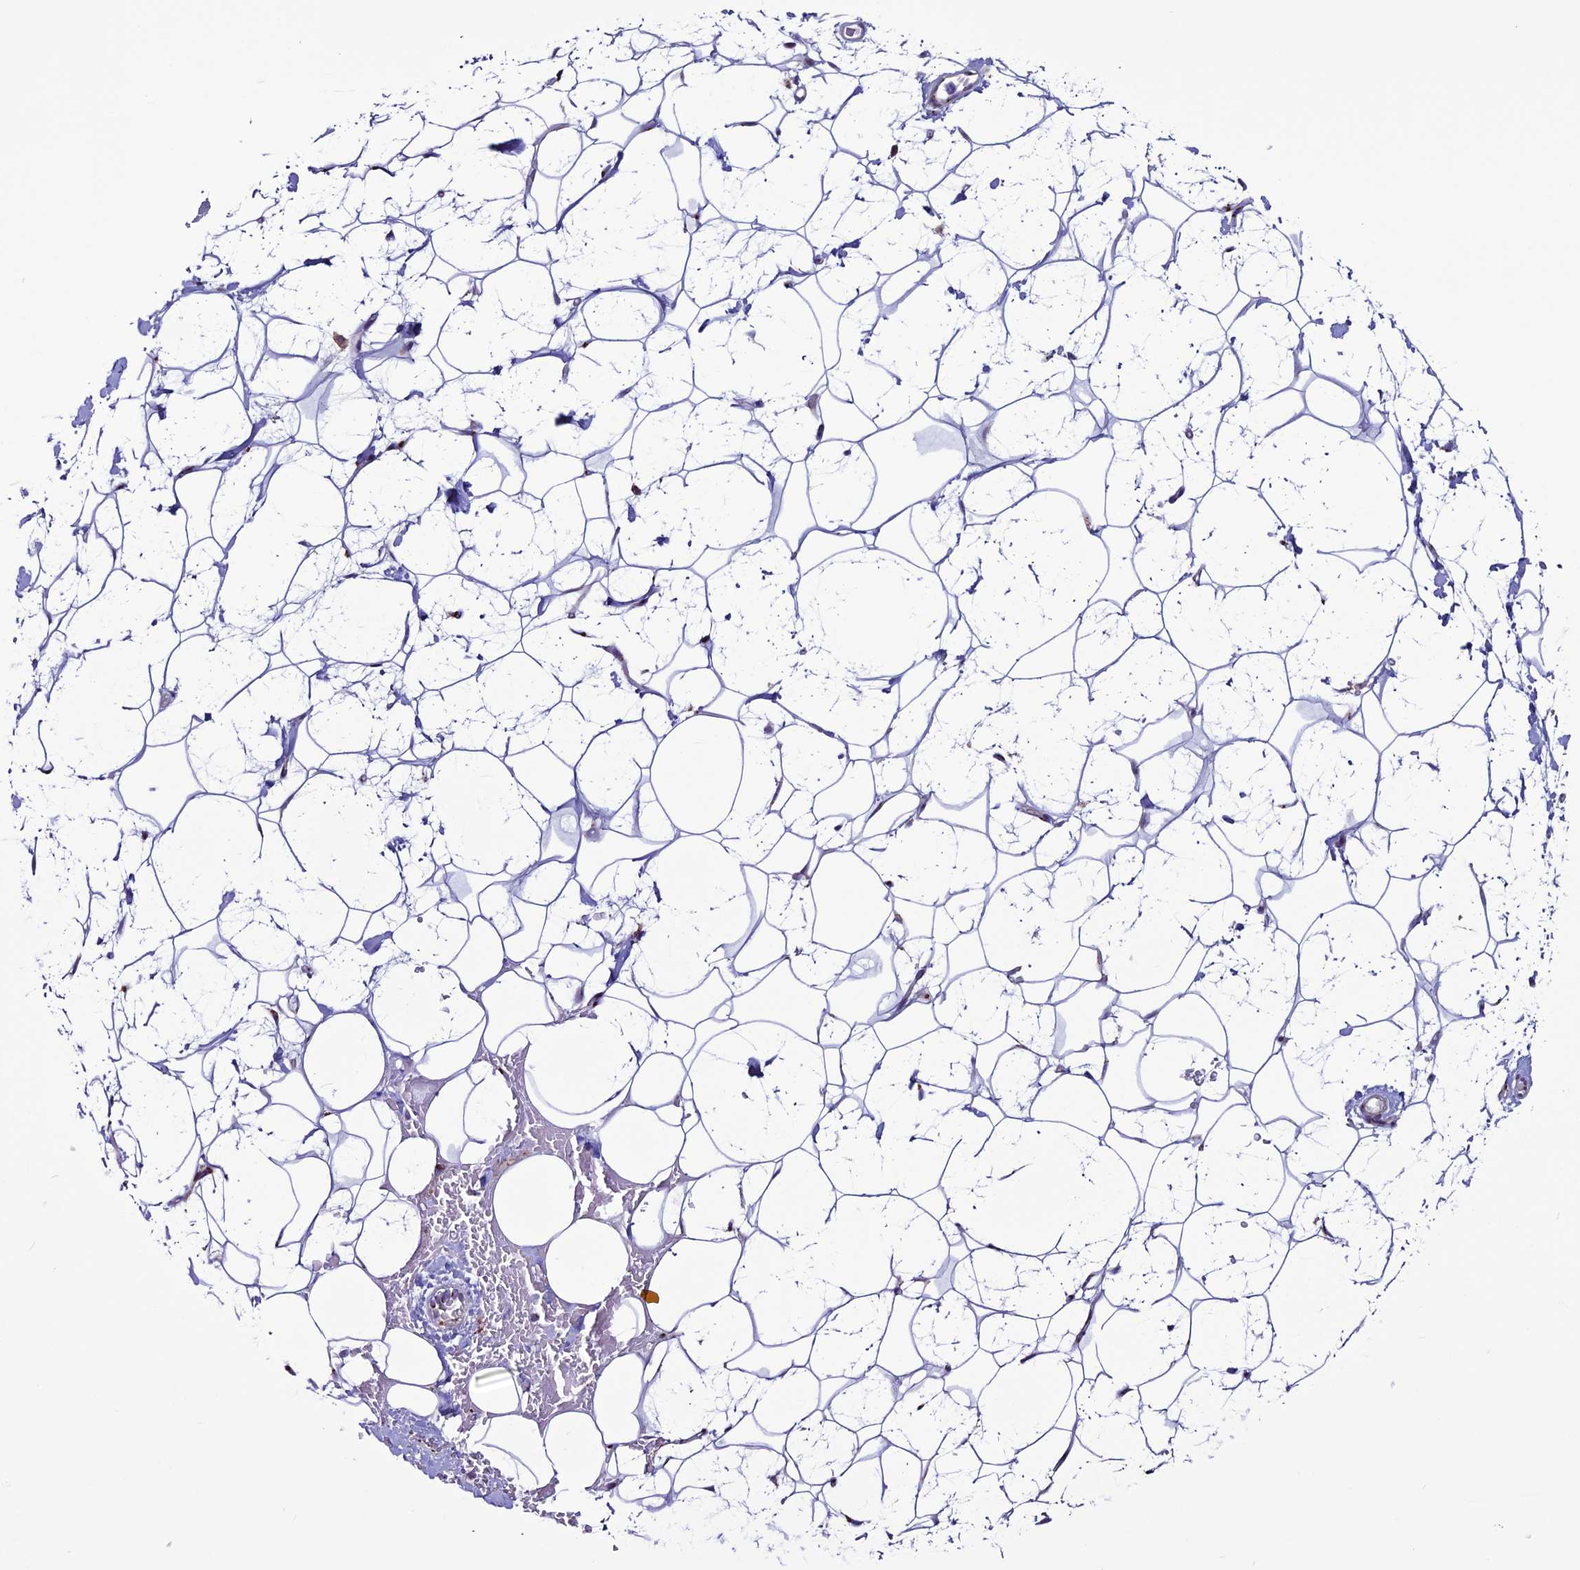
{"staining": {"intensity": "negative", "quantity": "none", "location": "none"}, "tissue": "adipose tissue", "cell_type": "Adipocytes", "image_type": "normal", "snomed": [{"axis": "morphology", "description": "Normal tissue, NOS"}, {"axis": "topography", "description": "Breast"}], "caption": "DAB immunohistochemical staining of unremarkable human adipose tissue demonstrates no significant staining in adipocytes. (DAB immunohistochemistry visualized using brightfield microscopy, high magnification).", "gene": "PLEKHA4", "patient": {"sex": "female", "age": 26}}